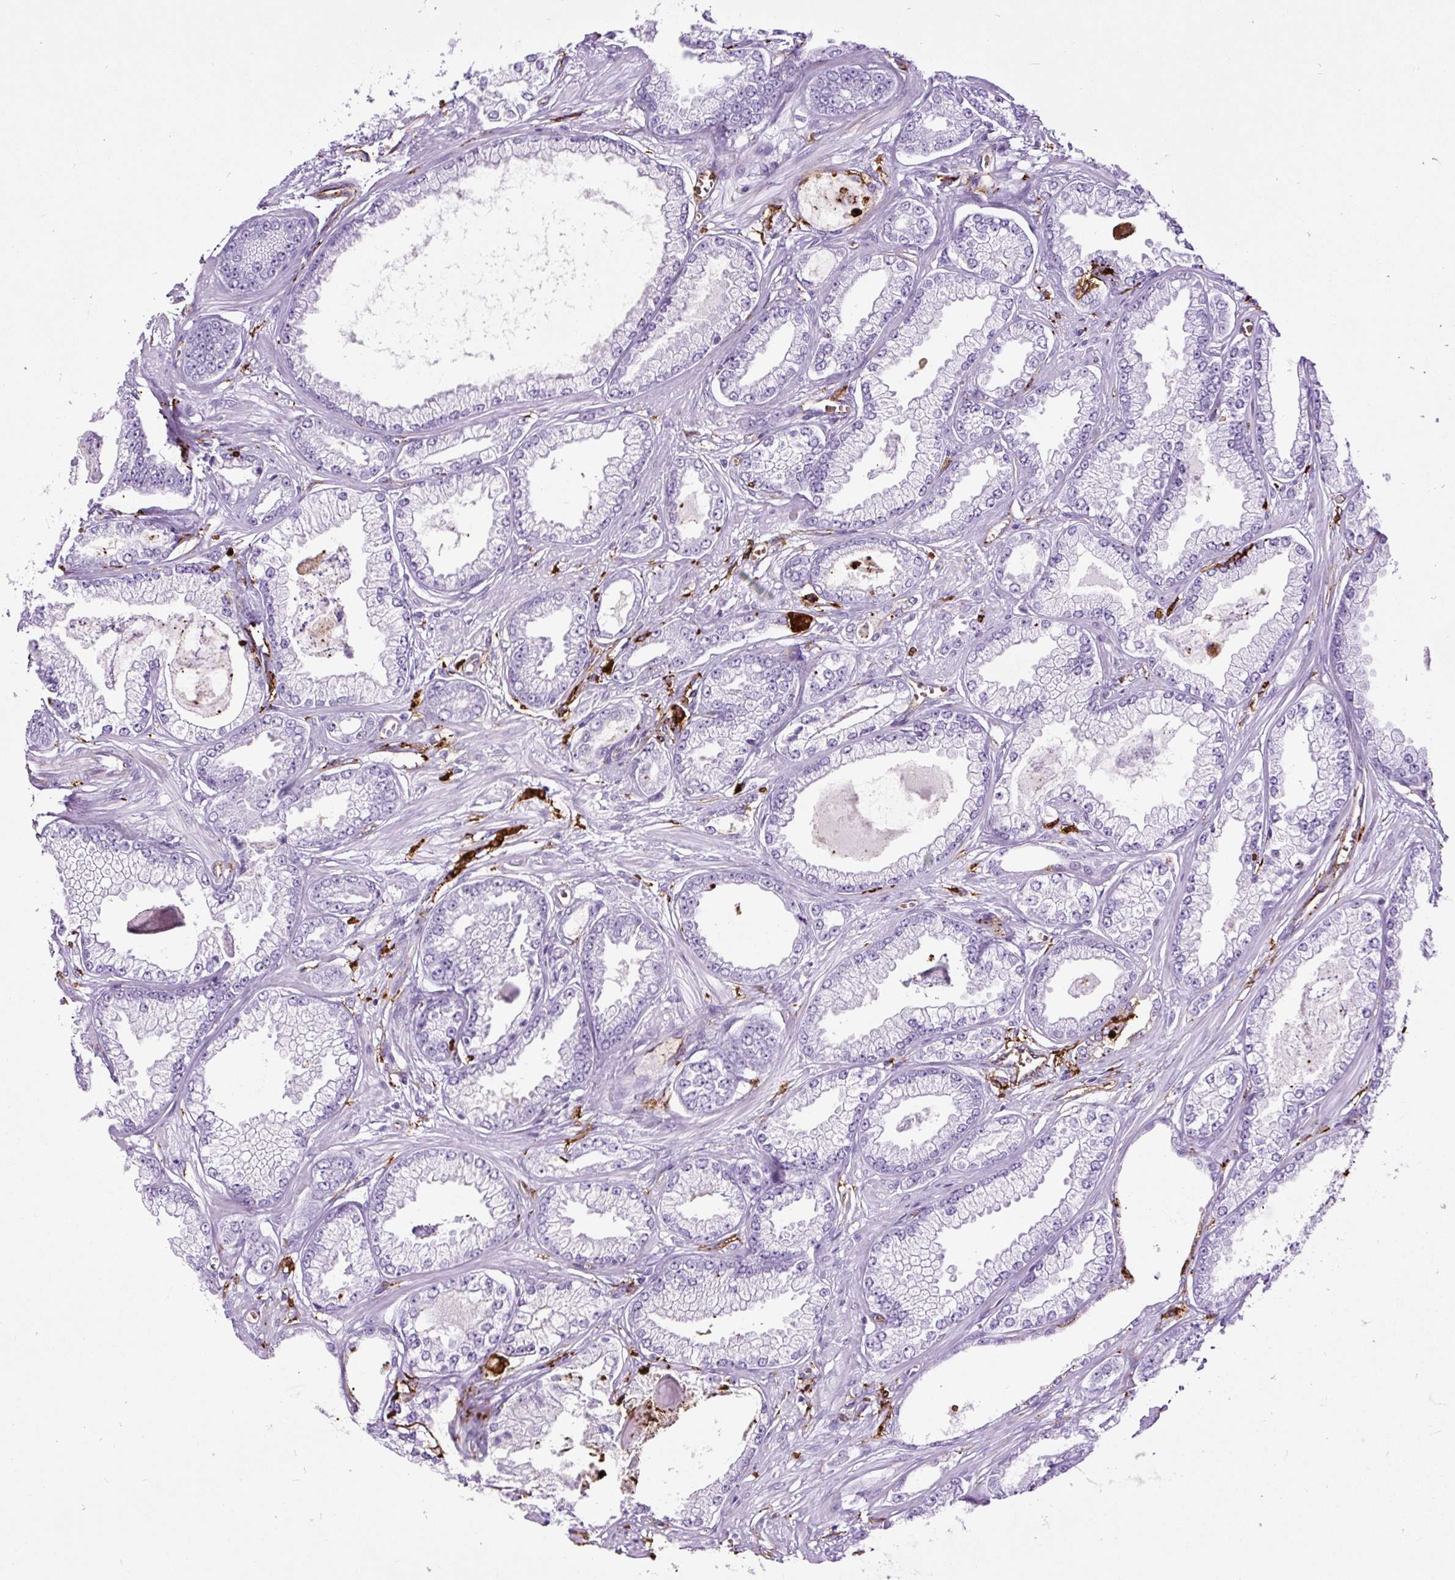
{"staining": {"intensity": "negative", "quantity": "none", "location": "none"}, "tissue": "prostate cancer", "cell_type": "Tumor cells", "image_type": "cancer", "snomed": [{"axis": "morphology", "description": "Adenocarcinoma, Low grade"}, {"axis": "topography", "description": "Prostate"}], "caption": "Protein analysis of prostate low-grade adenocarcinoma demonstrates no significant positivity in tumor cells.", "gene": "HLA-DRA", "patient": {"sex": "male", "age": 64}}